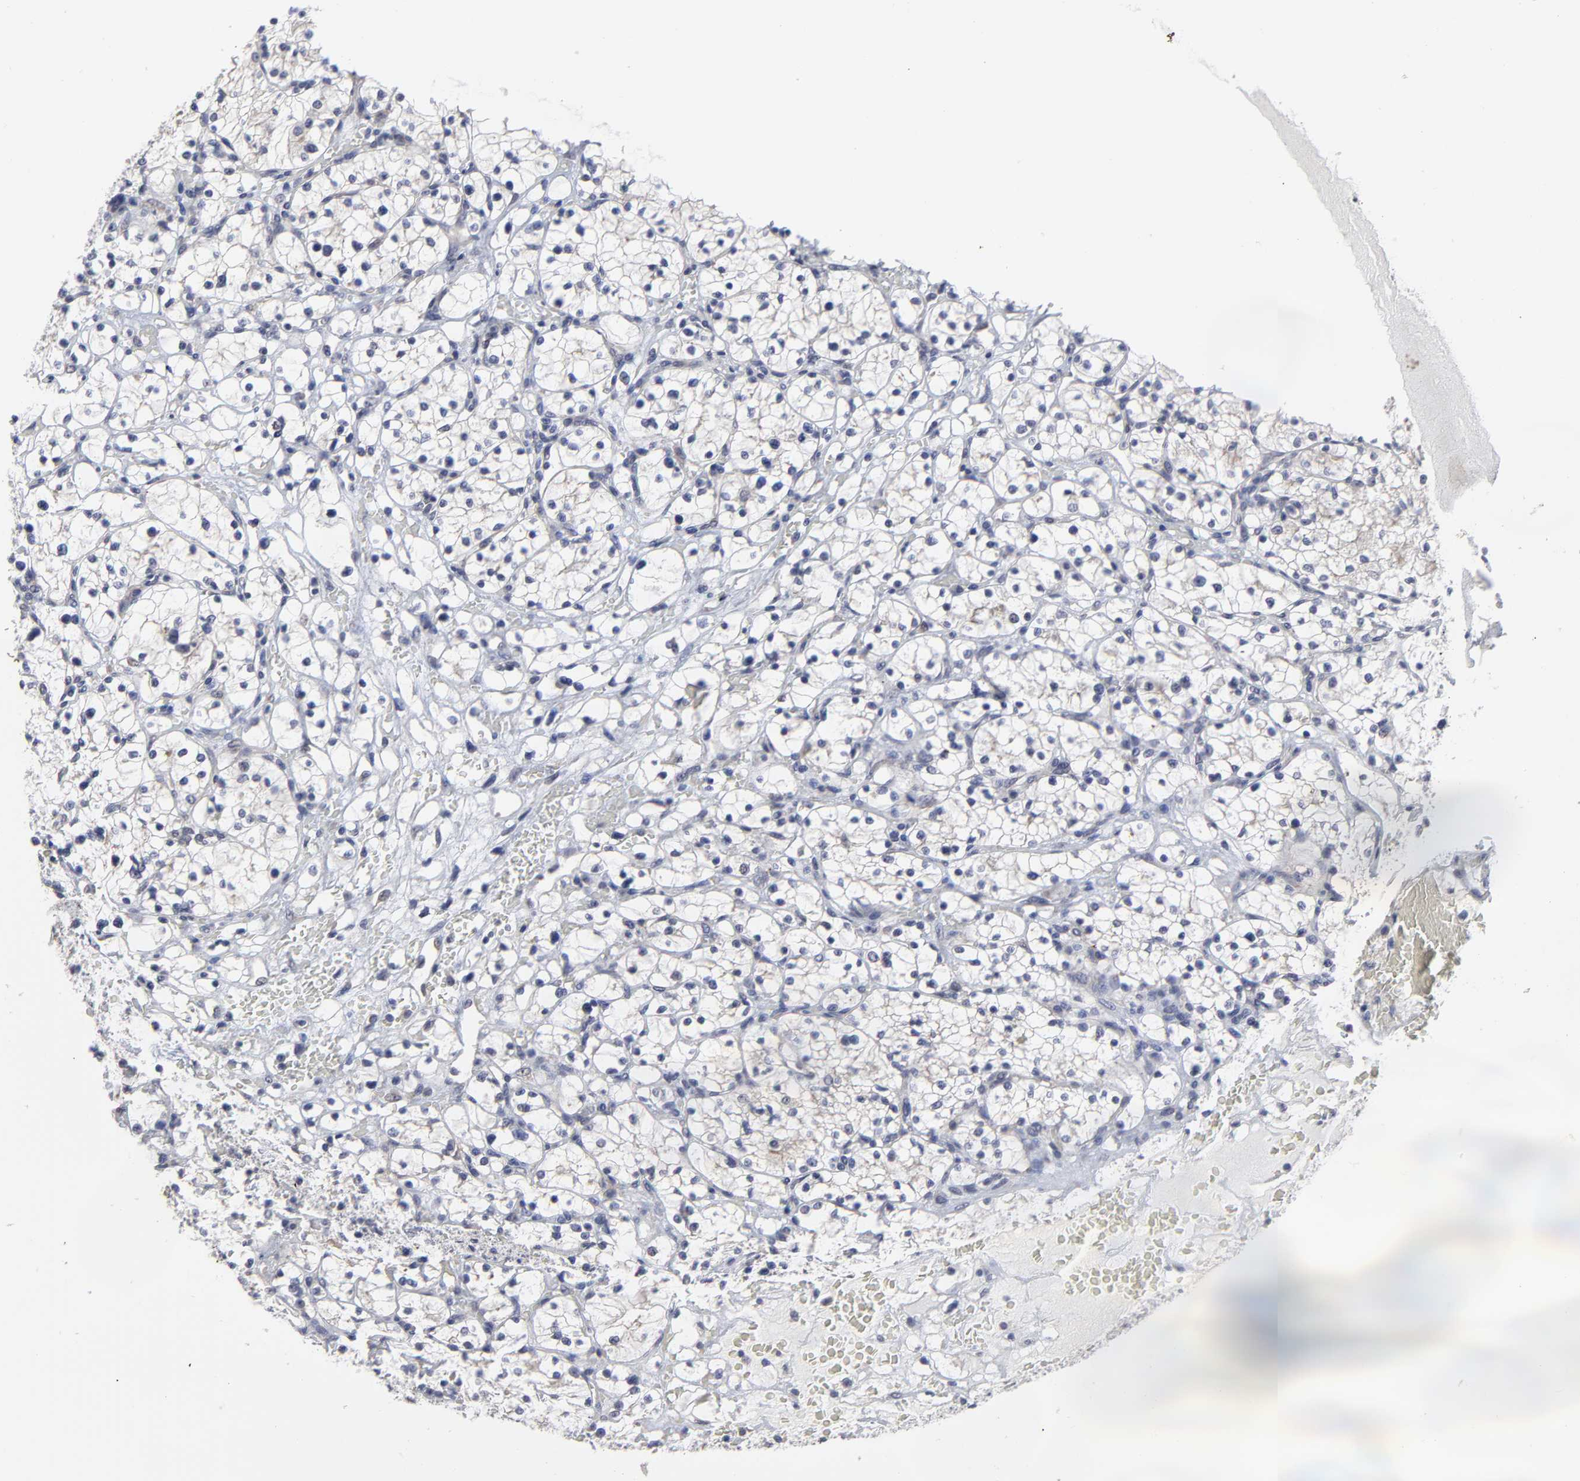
{"staining": {"intensity": "negative", "quantity": "none", "location": "none"}, "tissue": "renal cancer", "cell_type": "Tumor cells", "image_type": "cancer", "snomed": [{"axis": "morphology", "description": "Adenocarcinoma, NOS"}, {"axis": "topography", "description": "Kidney"}], "caption": "Tumor cells are negative for protein expression in human renal adenocarcinoma.", "gene": "MAGEA10", "patient": {"sex": "female", "age": 60}}